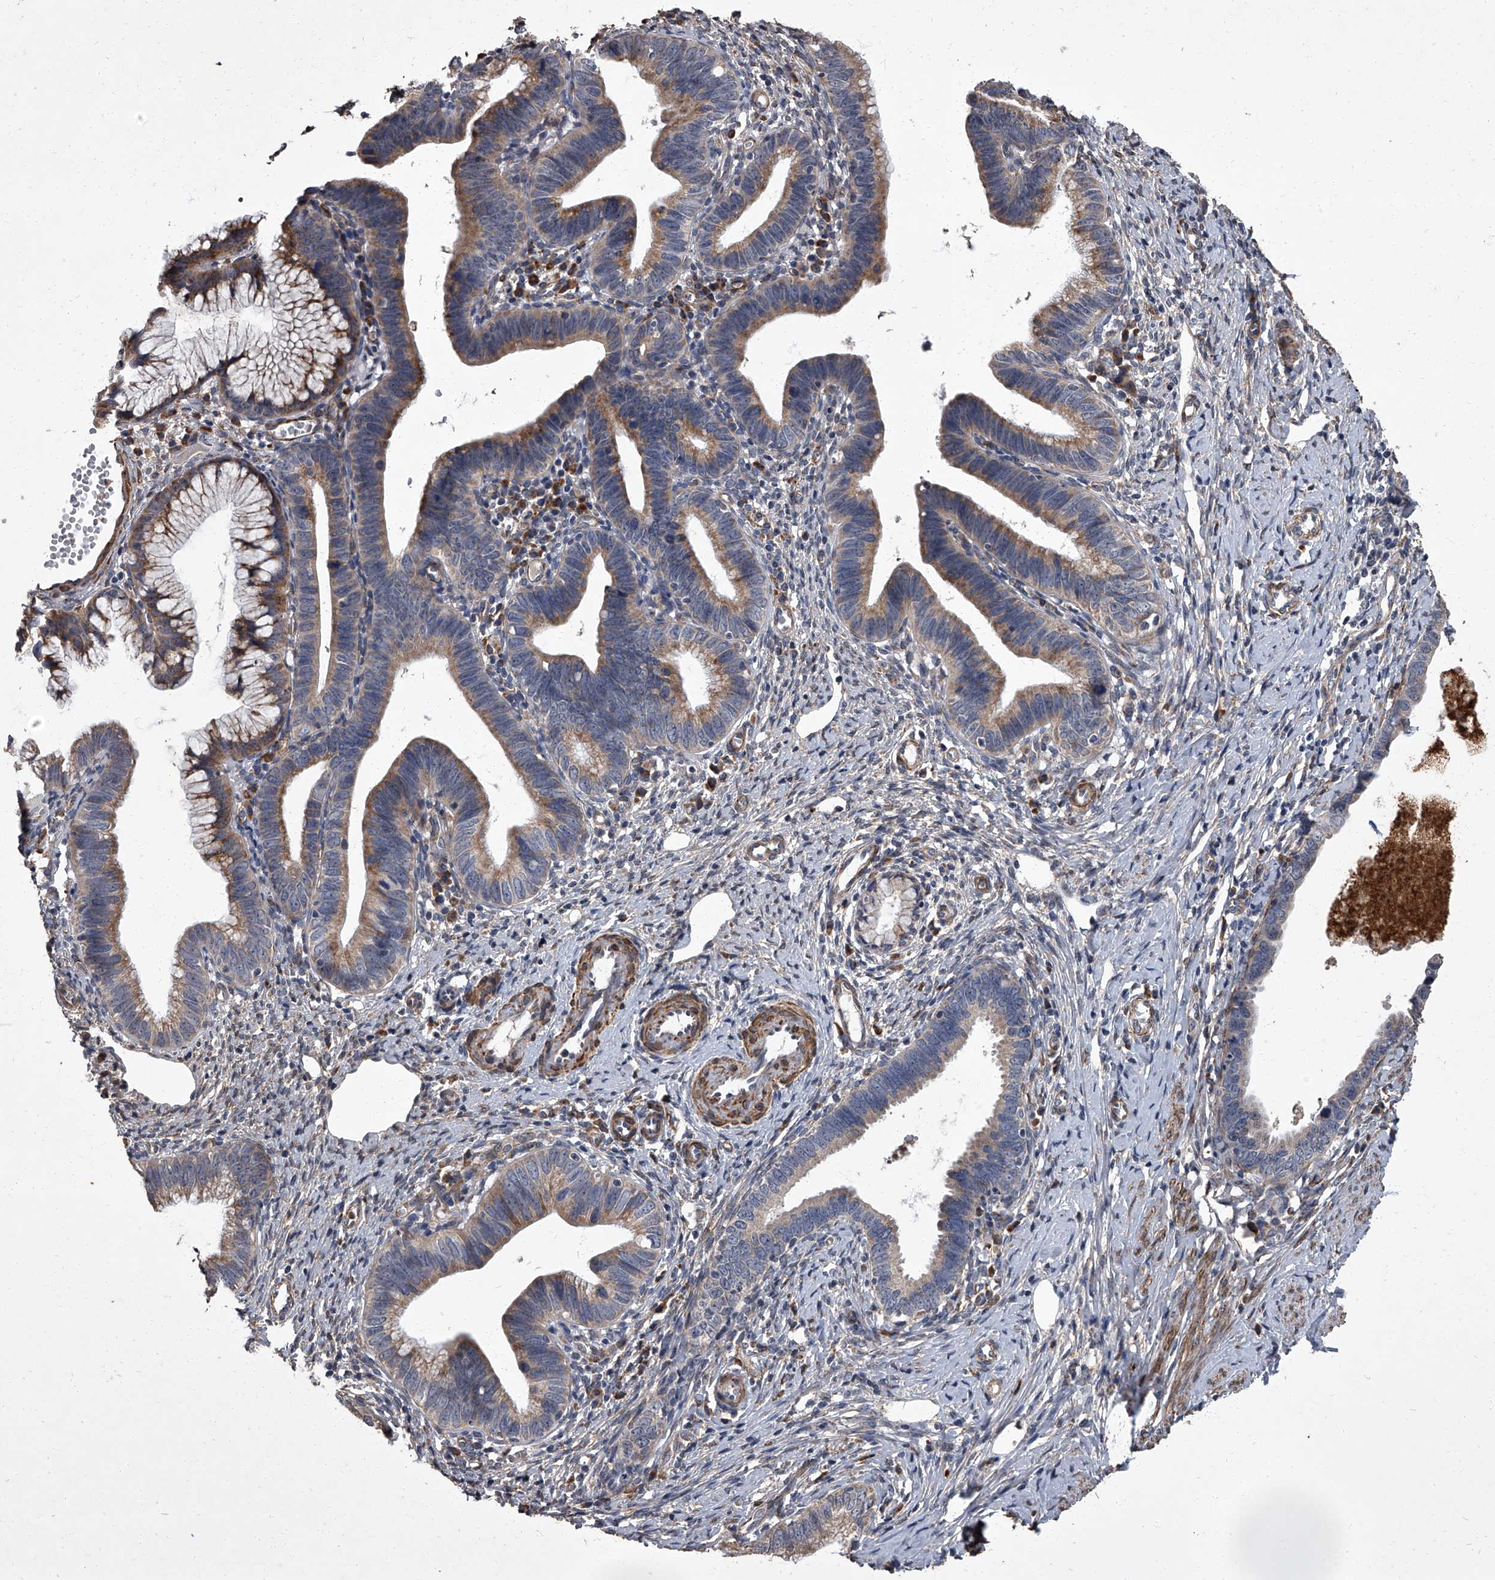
{"staining": {"intensity": "moderate", "quantity": "25%-75%", "location": "cytoplasmic/membranous"}, "tissue": "cervical cancer", "cell_type": "Tumor cells", "image_type": "cancer", "snomed": [{"axis": "morphology", "description": "Adenocarcinoma, NOS"}, {"axis": "topography", "description": "Cervix"}], "caption": "Immunohistochemical staining of cervical cancer (adenocarcinoma) demonstrates medium levels of moderate cytoplasmic/membranous positivity in about 25%-75% of tumor cells.", "gene": "SIRT4", "patient": {"sex": "female", "age": 36}}